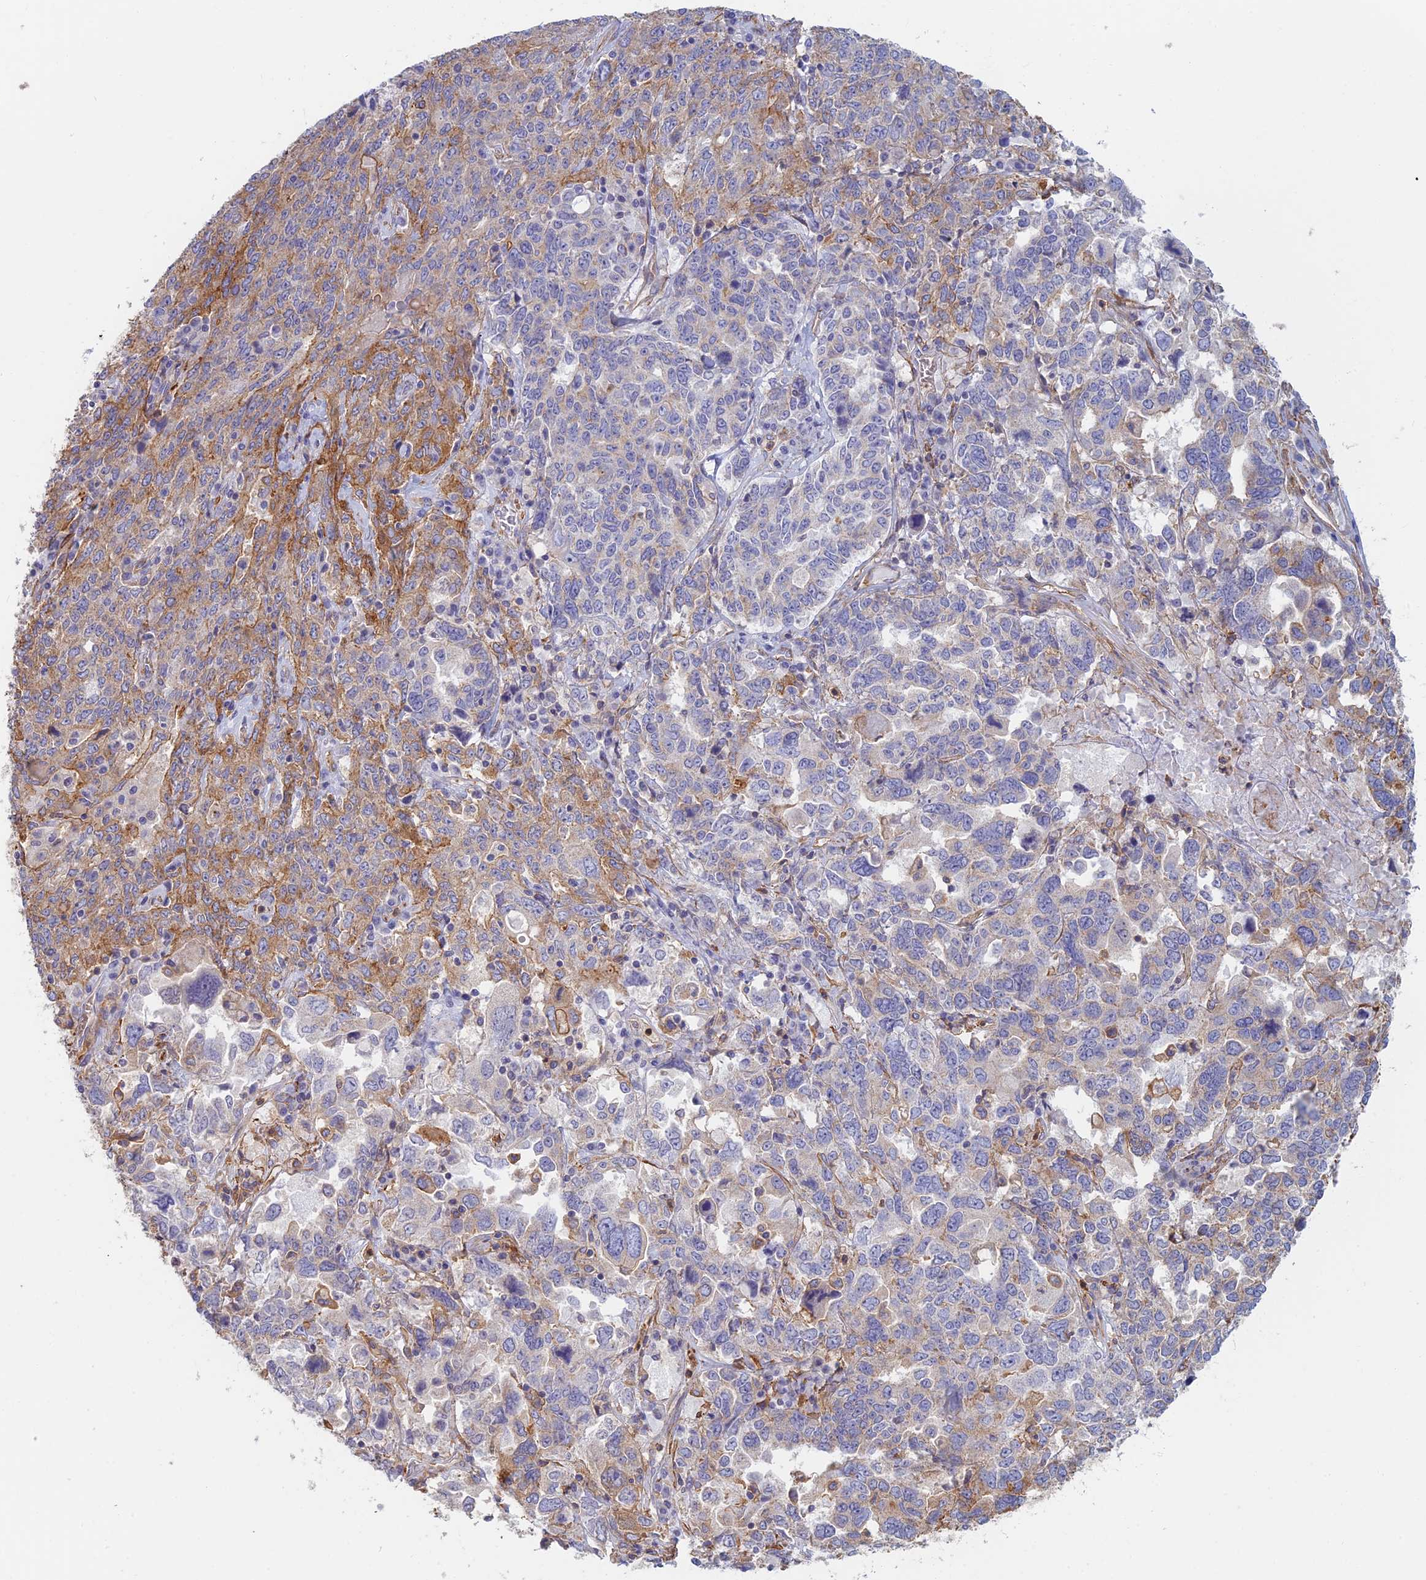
{"staining": {"intensity": "moderate", "quantity": "<25%", "location": "cytoplasmic/membranous"}, "tissue": "ovarian cancer", "cell_type": "Tumor cells", "image_type": "cancer", "snomed": [{"axis": "morphology", "description": "Carcinoma, endometroid"}, {"axis": "topography", "description": "Ovary"}], "caption": "Protein expression analysis of human endometroid carcinoma (ovarian) reveals moderate cytoplasmic/membranous staining in about <25% of tumor cells.", "gene": "PAK4", "patient": {"sex": "female", "age": 62}}